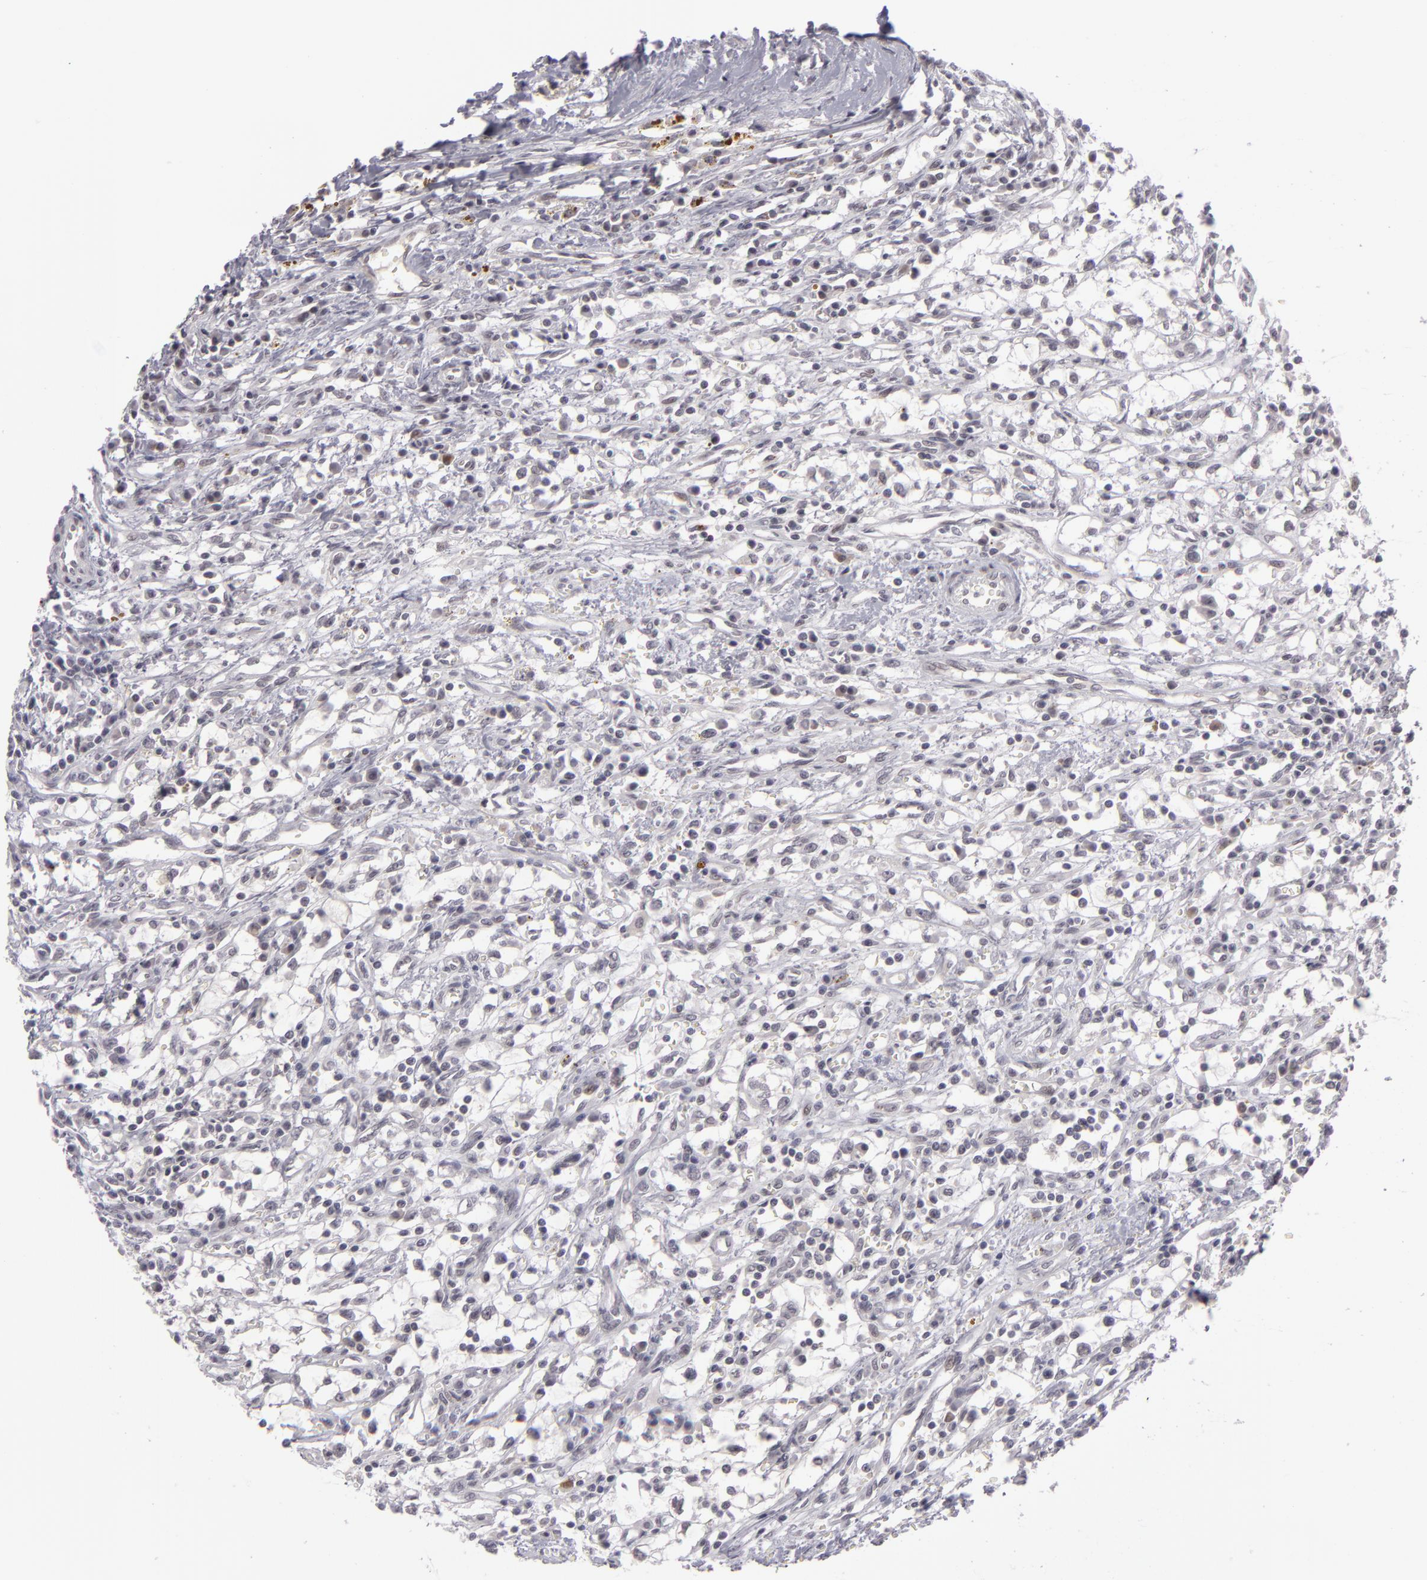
{"staining": {"intensity": "negative", "quantity": "none", "location": "none"}, "tissue": "renal cancer", "cell_type": "Tumor cells", "image_type": "cancer", "snomed": [{"axis": "morphology", "description": "Adenocarcinoma, NOS"}, {"axis": "topography", "description": "Kidney"}], "caption": "IHC of human renal cancer displays no positivity in tumor cells.", "gene": "ZNF205", "patient": {"sex": "male", "age": 82}}